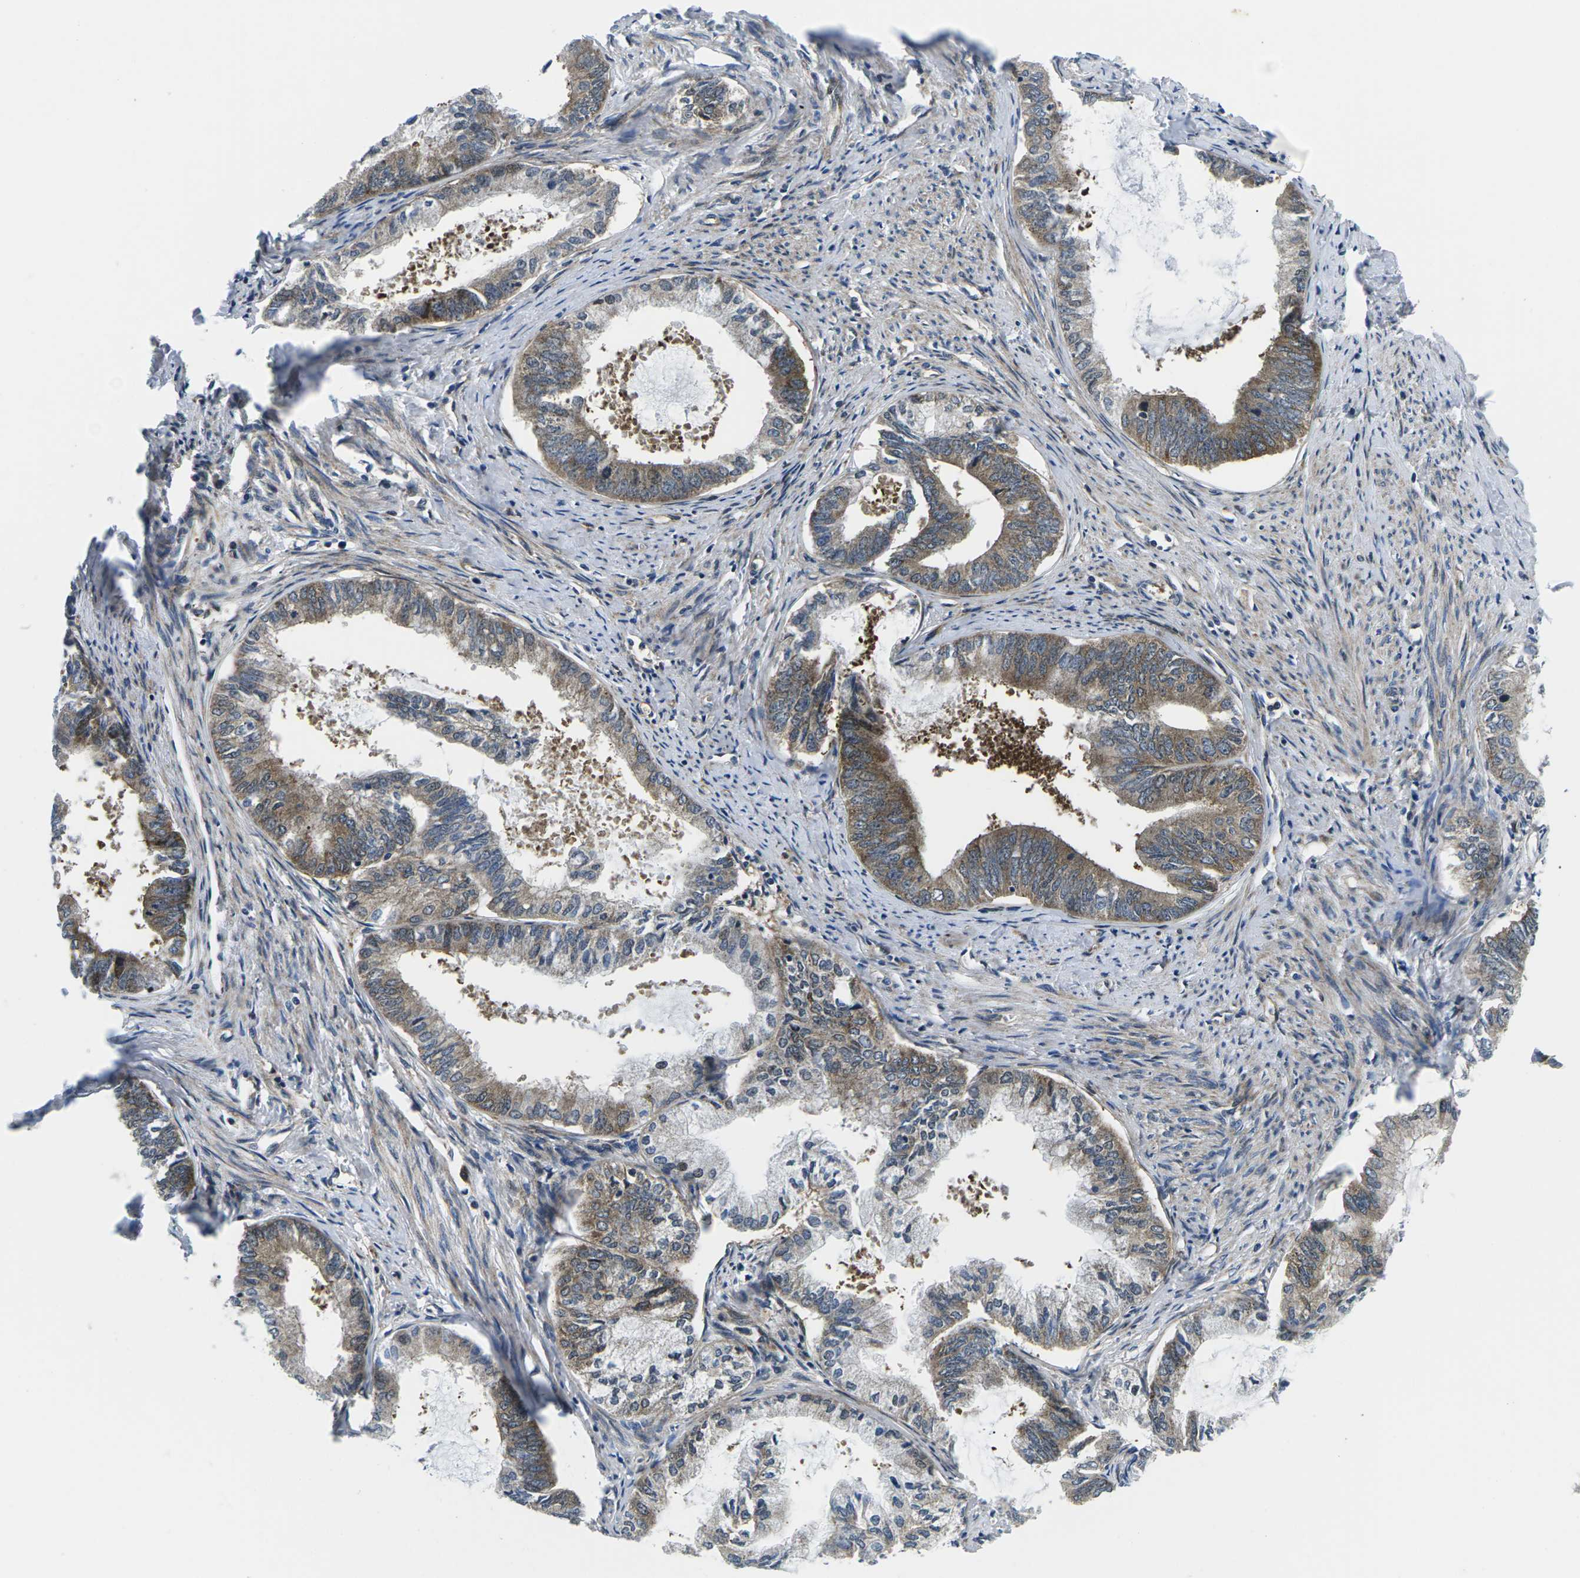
{"staining": {"intensity": "moderate", "quantity": "25%-75%", "location": "cytoplasmic/membranous,nuclear"}, "tissue": "endometrial cancer", "cell_type": "Tumor cells", "image_type": "cancer", "snomed": [{"axis": "morphology", "description": "Adenocarcinoma, NOS"}, {"axis": "topography", "description": "Endometrium"}], "caption": "Adenocarcinoma (endometrial) stained for a protein (brown) shows moderate cytoplasmic/membranous and nuclear positive staining in about 25%-75% of tumor cells.", "gene": "EIF4E", "patient": {"sex": "female", "age": 86}}